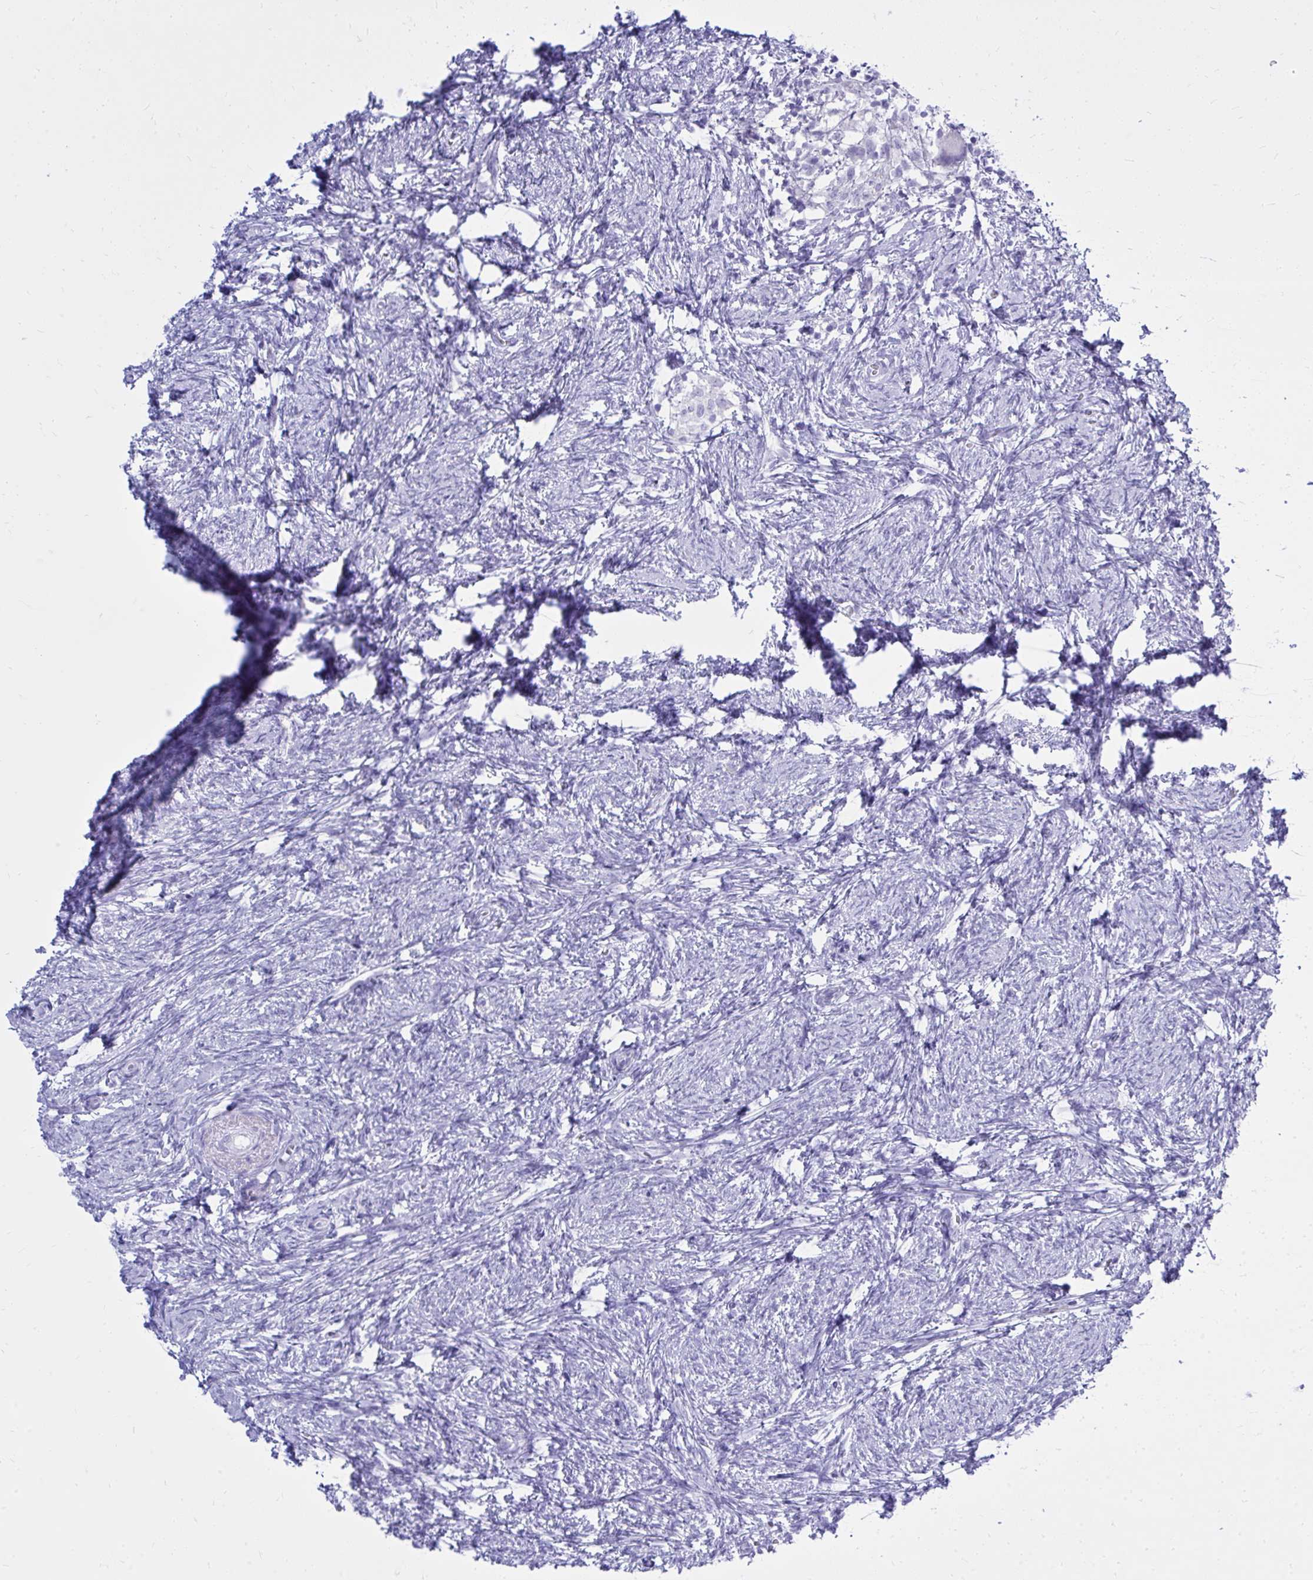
{"staining": {"intensity": "weak", "quantity": "<25%", "location": "cytoplasmic/membranous"}, "tissue": "ovary", "cell_type": "Follicle cells", "image_type": "normal", "snomed": [{"axis": "morphology", "description": "Normal tissue, NOS"}, {"axis": "topography", "description": "Ovary"}], "caption": "Immunohistochemistry (IHC) micrograph of benign ovary: ovary stained with DAB (3,3'-diaminobenzidine) reveals no significant protein positivity in follicle cells.", "gene": "BCL6B", "patient": {"sex": "female", "age": 41}}